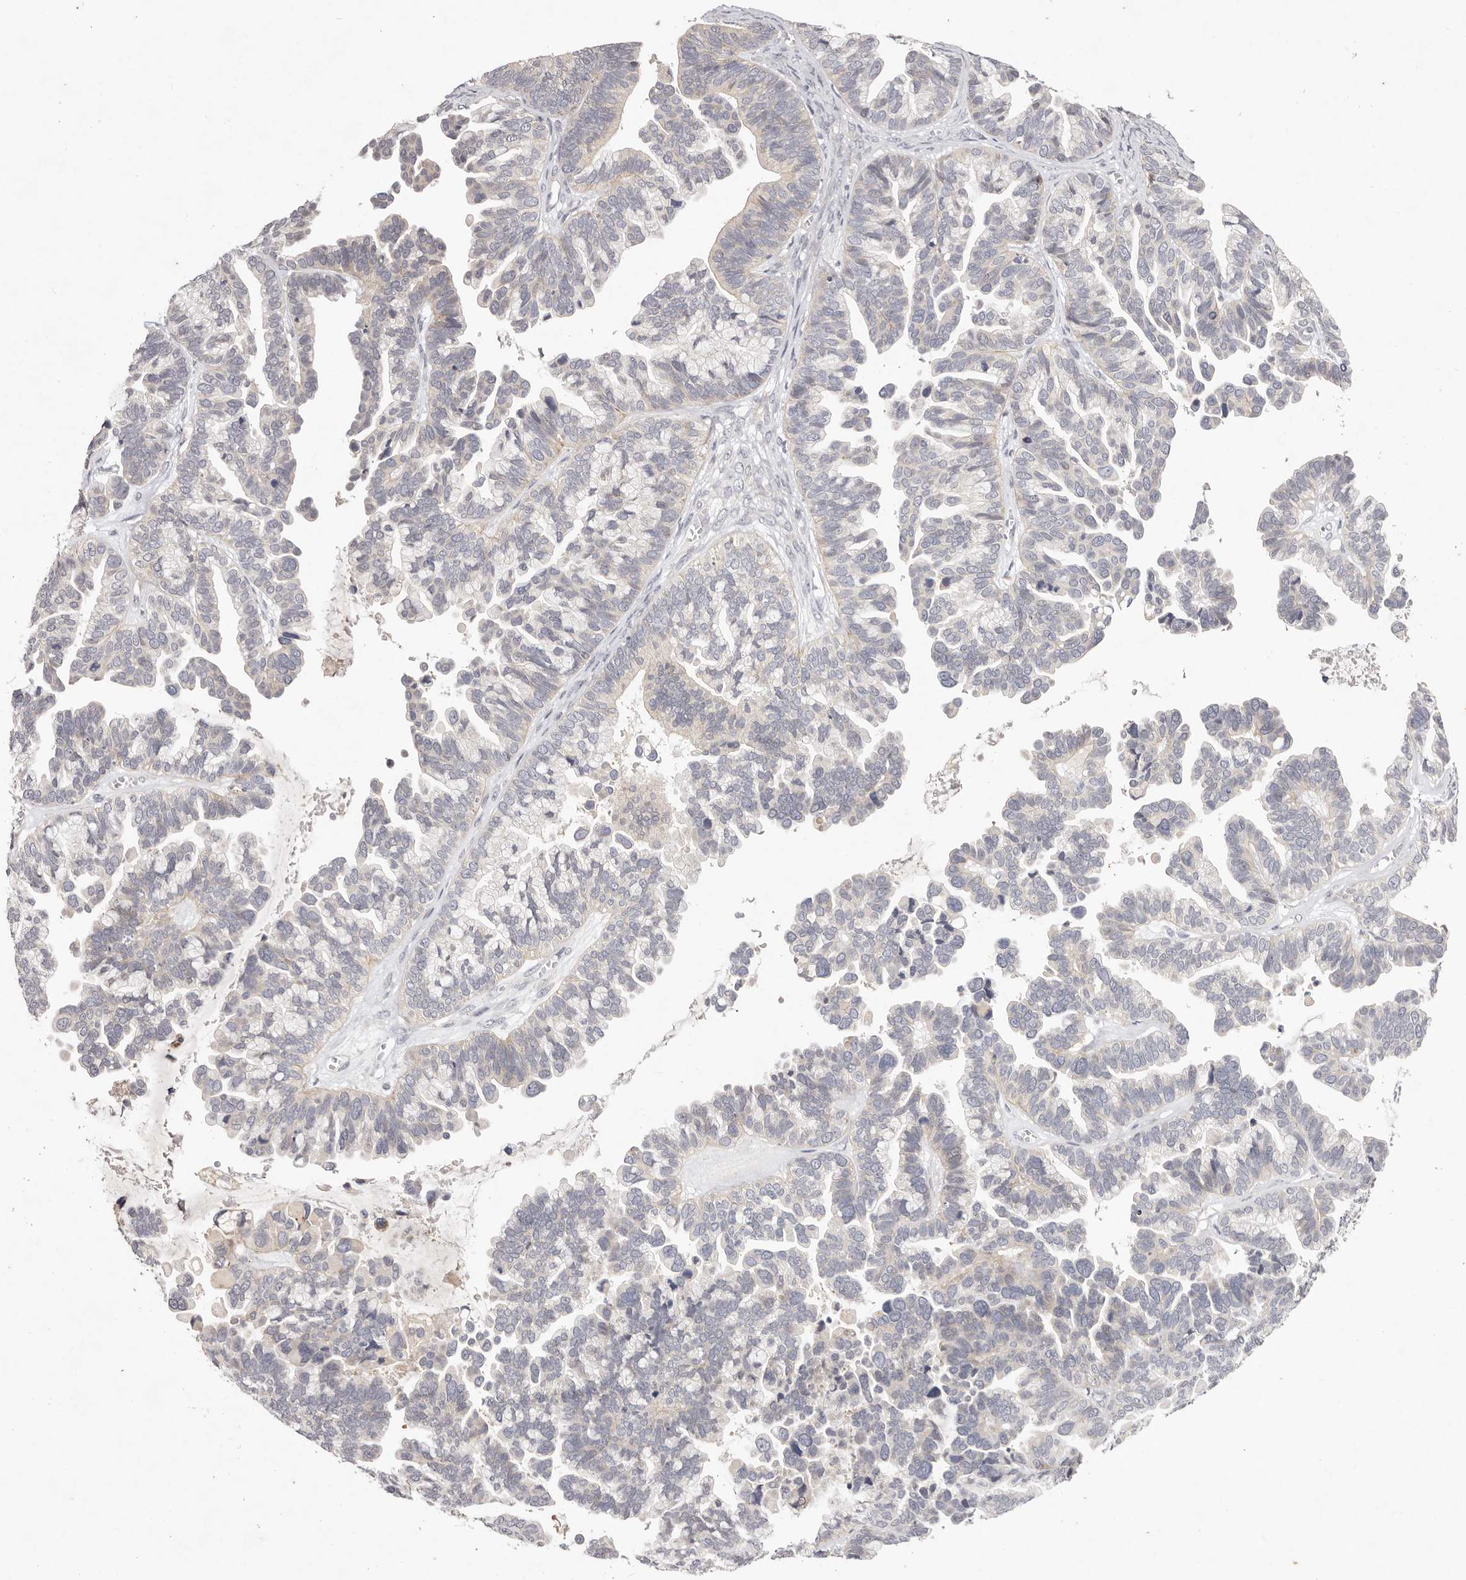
{"staining": {"intensity": "negative", "quantity": "none", "location": "none"}, "tissue": "ovarian cancer", "cell_type": "Tumor cells", "image_type": "cancer", "snomed": [{"axis": "morphology", "description": "Cystadenocarcinoma, serous, NOS"}, {"axis": "topography", "description": "Ovary"}], "caption": "Immunohistochemistry histopathology image of neoplastic tissue: human serous cystadenocarcinoma (ovarian) stained with DAB (3,3'-diaminobenzidine) displays no significant protein positivity in tumor cells.", "gene": "GARNL3", "patient": {"sex": "female", "age": 56}}